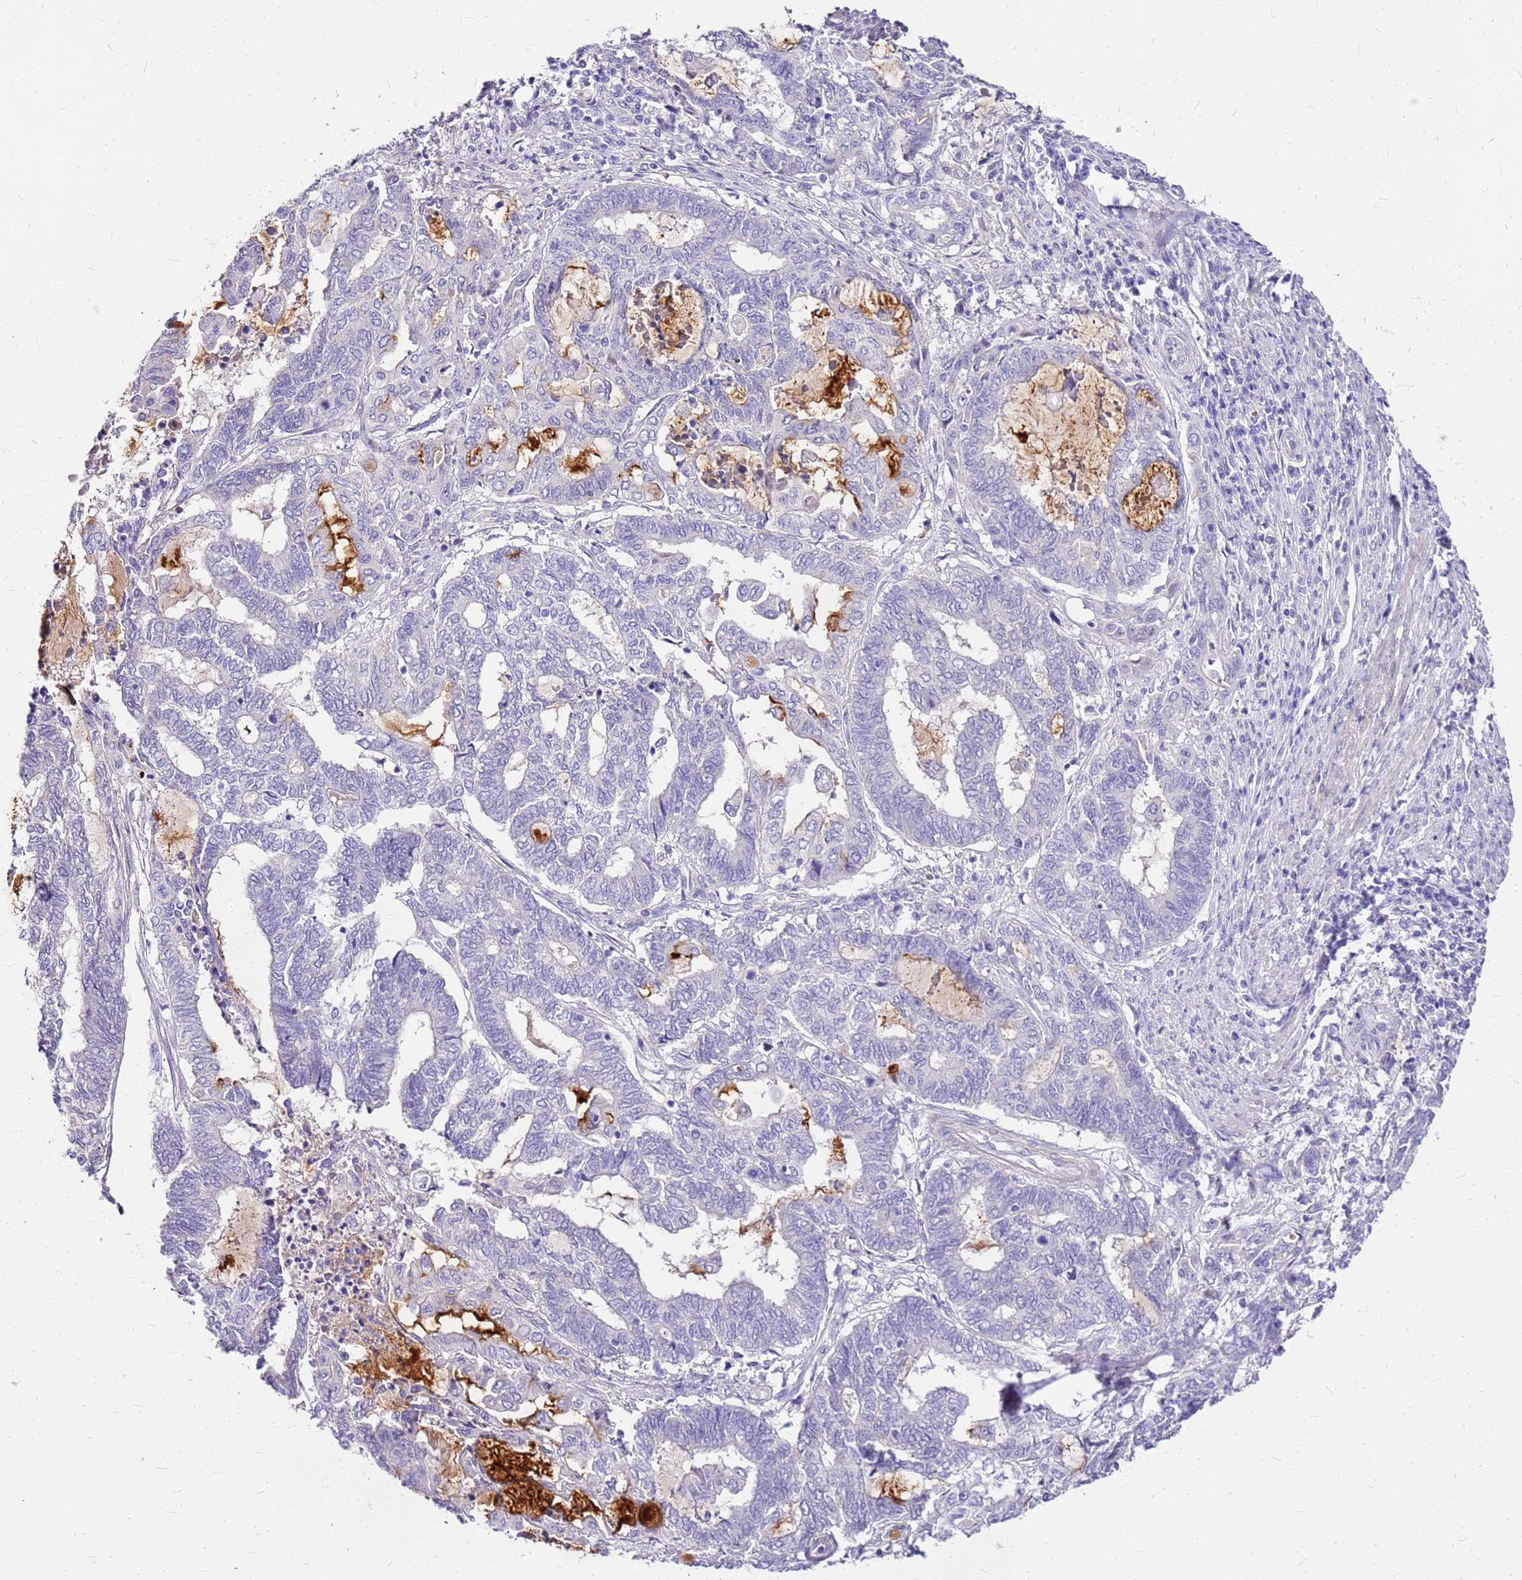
{"staining": {"intensity": "negative", "quantity": "none", "location": "none"}, "tissue": "endometrial cancer", "cell_type": "Tumor cells", "image_type": "cancer", "snomed": [{"axis": "morphology", "description": "Adenocarcinoma, NOS"}, {"axis": "topography", "description": "Uterus"}, {"axis": "topography", "description": "Endometrium"}], "caption": "Tumor cells show no significant protein expression in endometrial adenocarcinoma. The staining was performed using DAB (3,3'-diaminobenzidine) to visualize the protein expression in brown, while the nuclei were stained in blue with hematoxylin (Magnification: 20x).", "gene": "DCDC2B", "patient": {"sex": "female", "age": 70}}